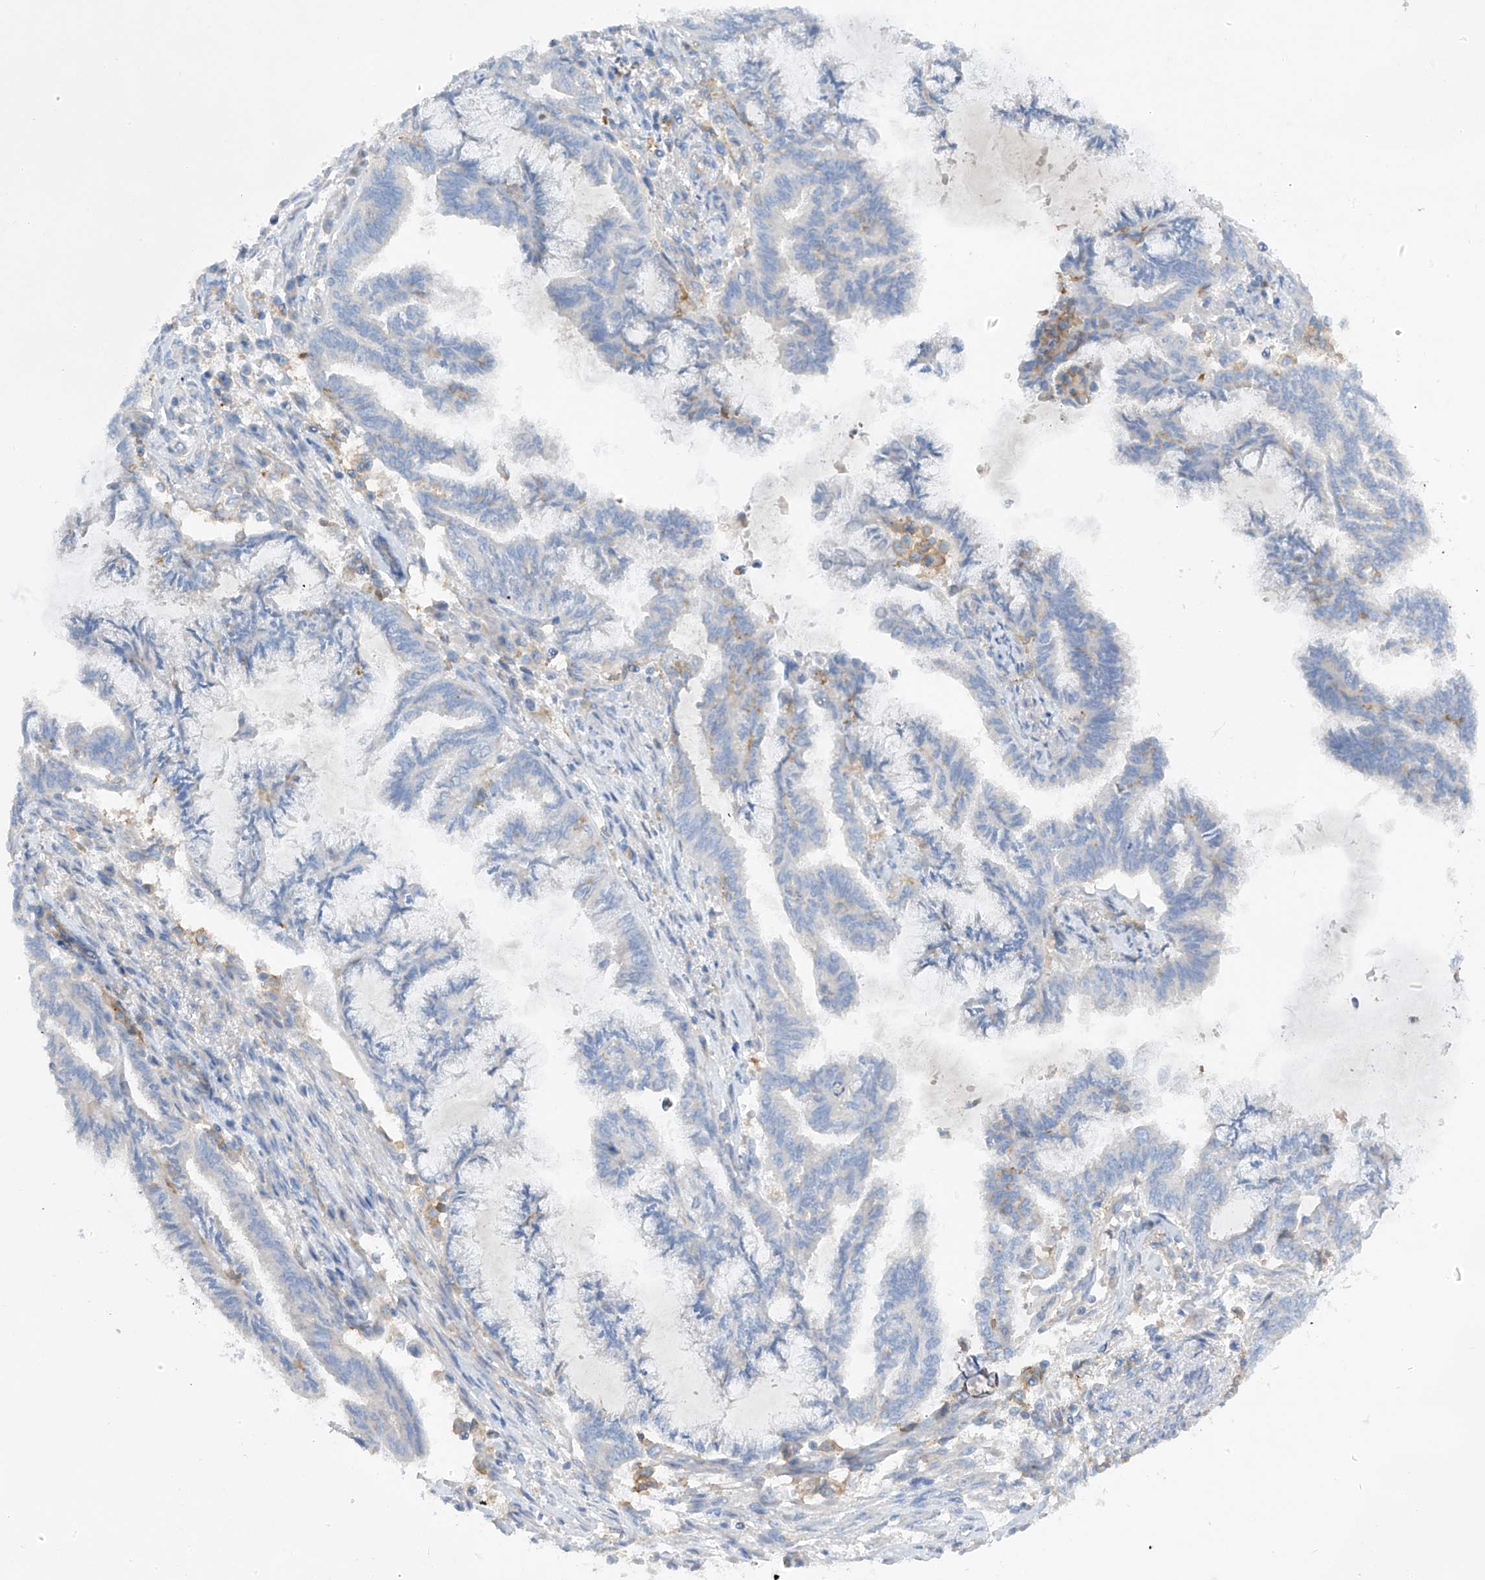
{"staining": {"intensity": "negative", "quantity": "none", "location": "none"}, "tissue": "endometrial cancer", "cell_type": "Tumor cells", "image_type": "cancer", "snomed": [{"axis": "morphology", "description": "Adenocarcinoma, NOS"}, {"axis": "topography", "description": "Endometrium"}], "caption": "Adenocarcinoma (endometrial) stained for a protein using IHC displays no expression tumor cells.", "gene": "NALCN", "patient": {"sex": "female", "age": 86}}